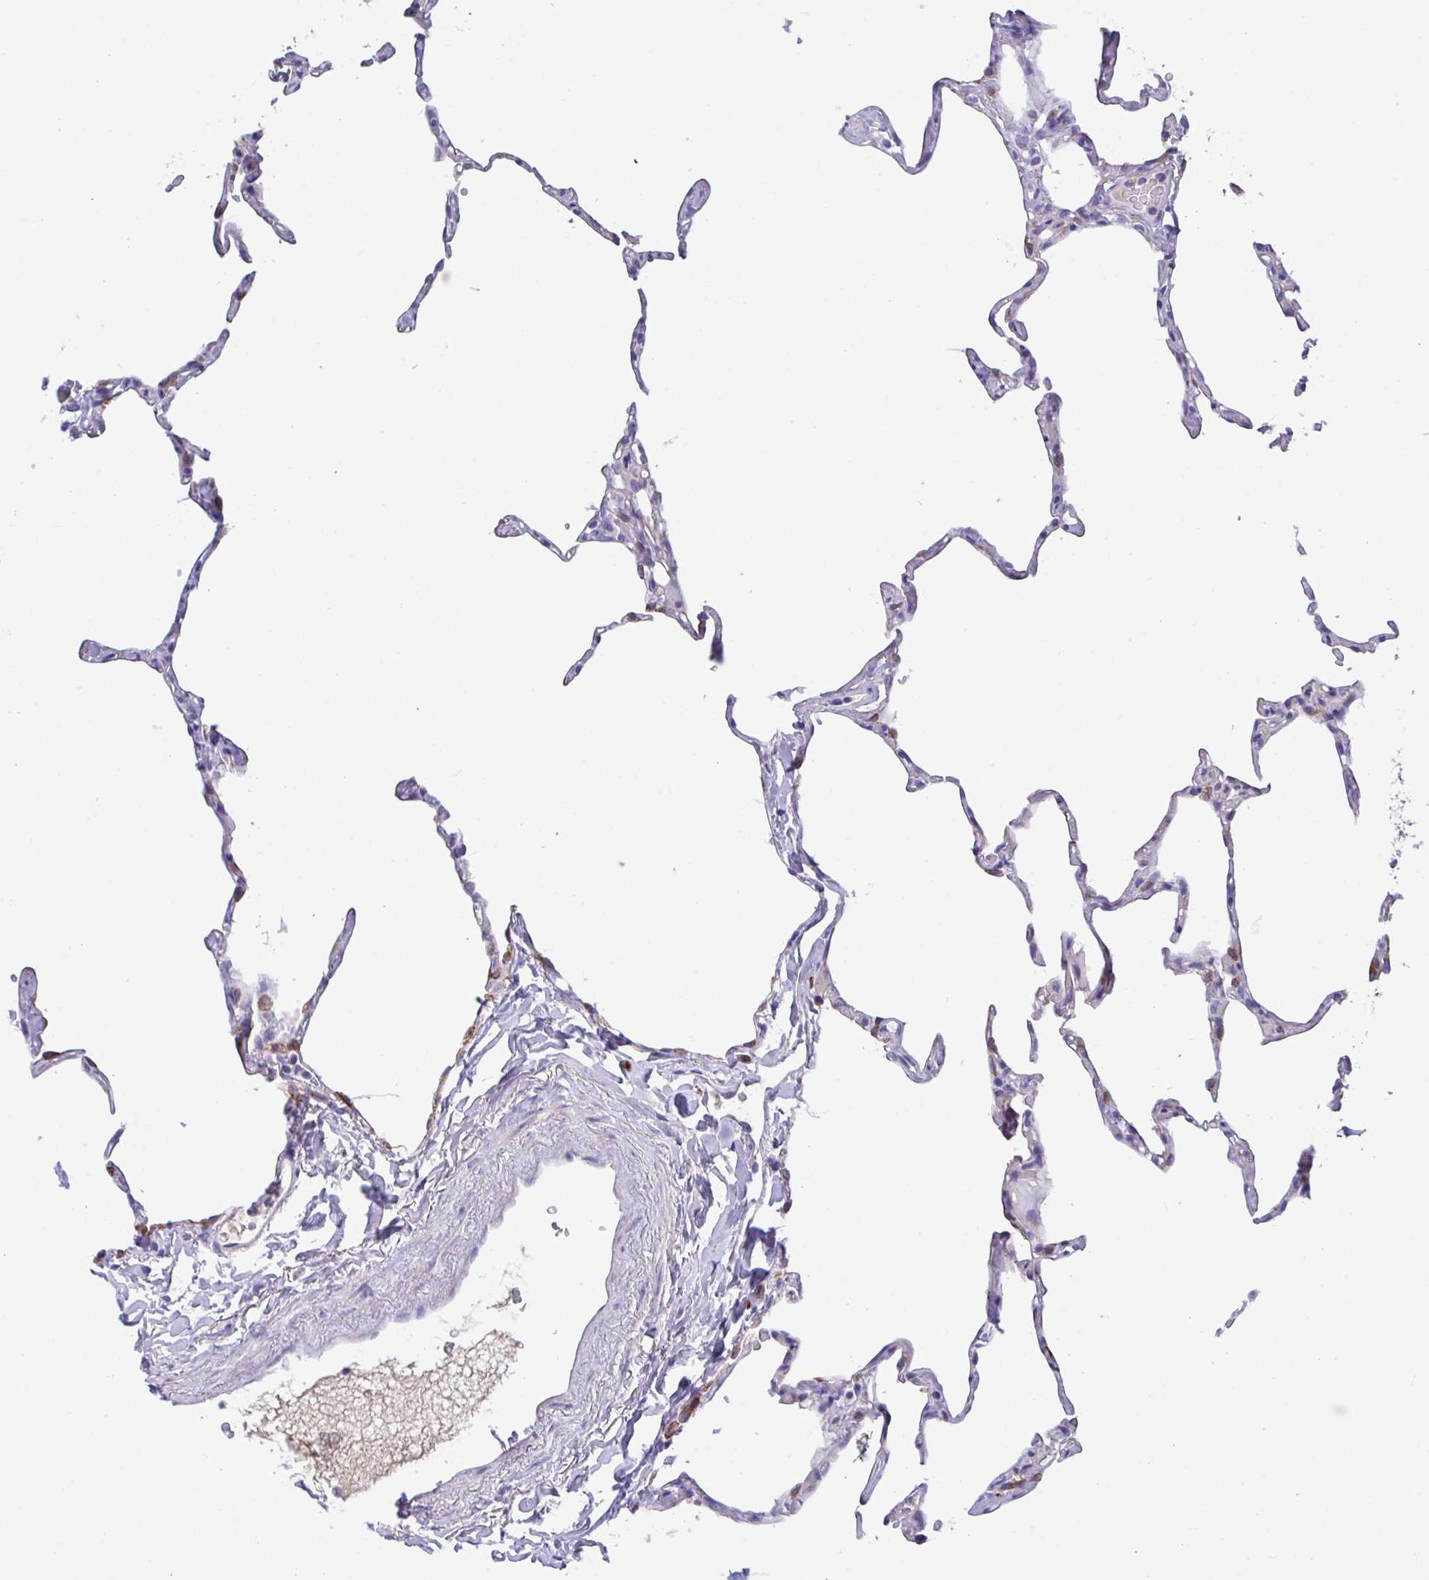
{"staining": {"intensity": "moderate", "quantity": "25%-75%", "location": "cytoplasmic/membranous"}, "tissue": "lung", "cell_type": "Alveolar cells", "image_type": "normal", "snomed": [{"axis": "morphology", "description": "Normal tissue, NOS"}, {"axis": "topography", "description": "Lung"}], "caption": "Immunohistochemical staining of unremarkable lung displays medium levels of moderate cytoplasmic/membranous staining in about 25%-75% of alveolar cells.", "gene": "FBXL20", "patient": {"sex": "male", "age": 65}}